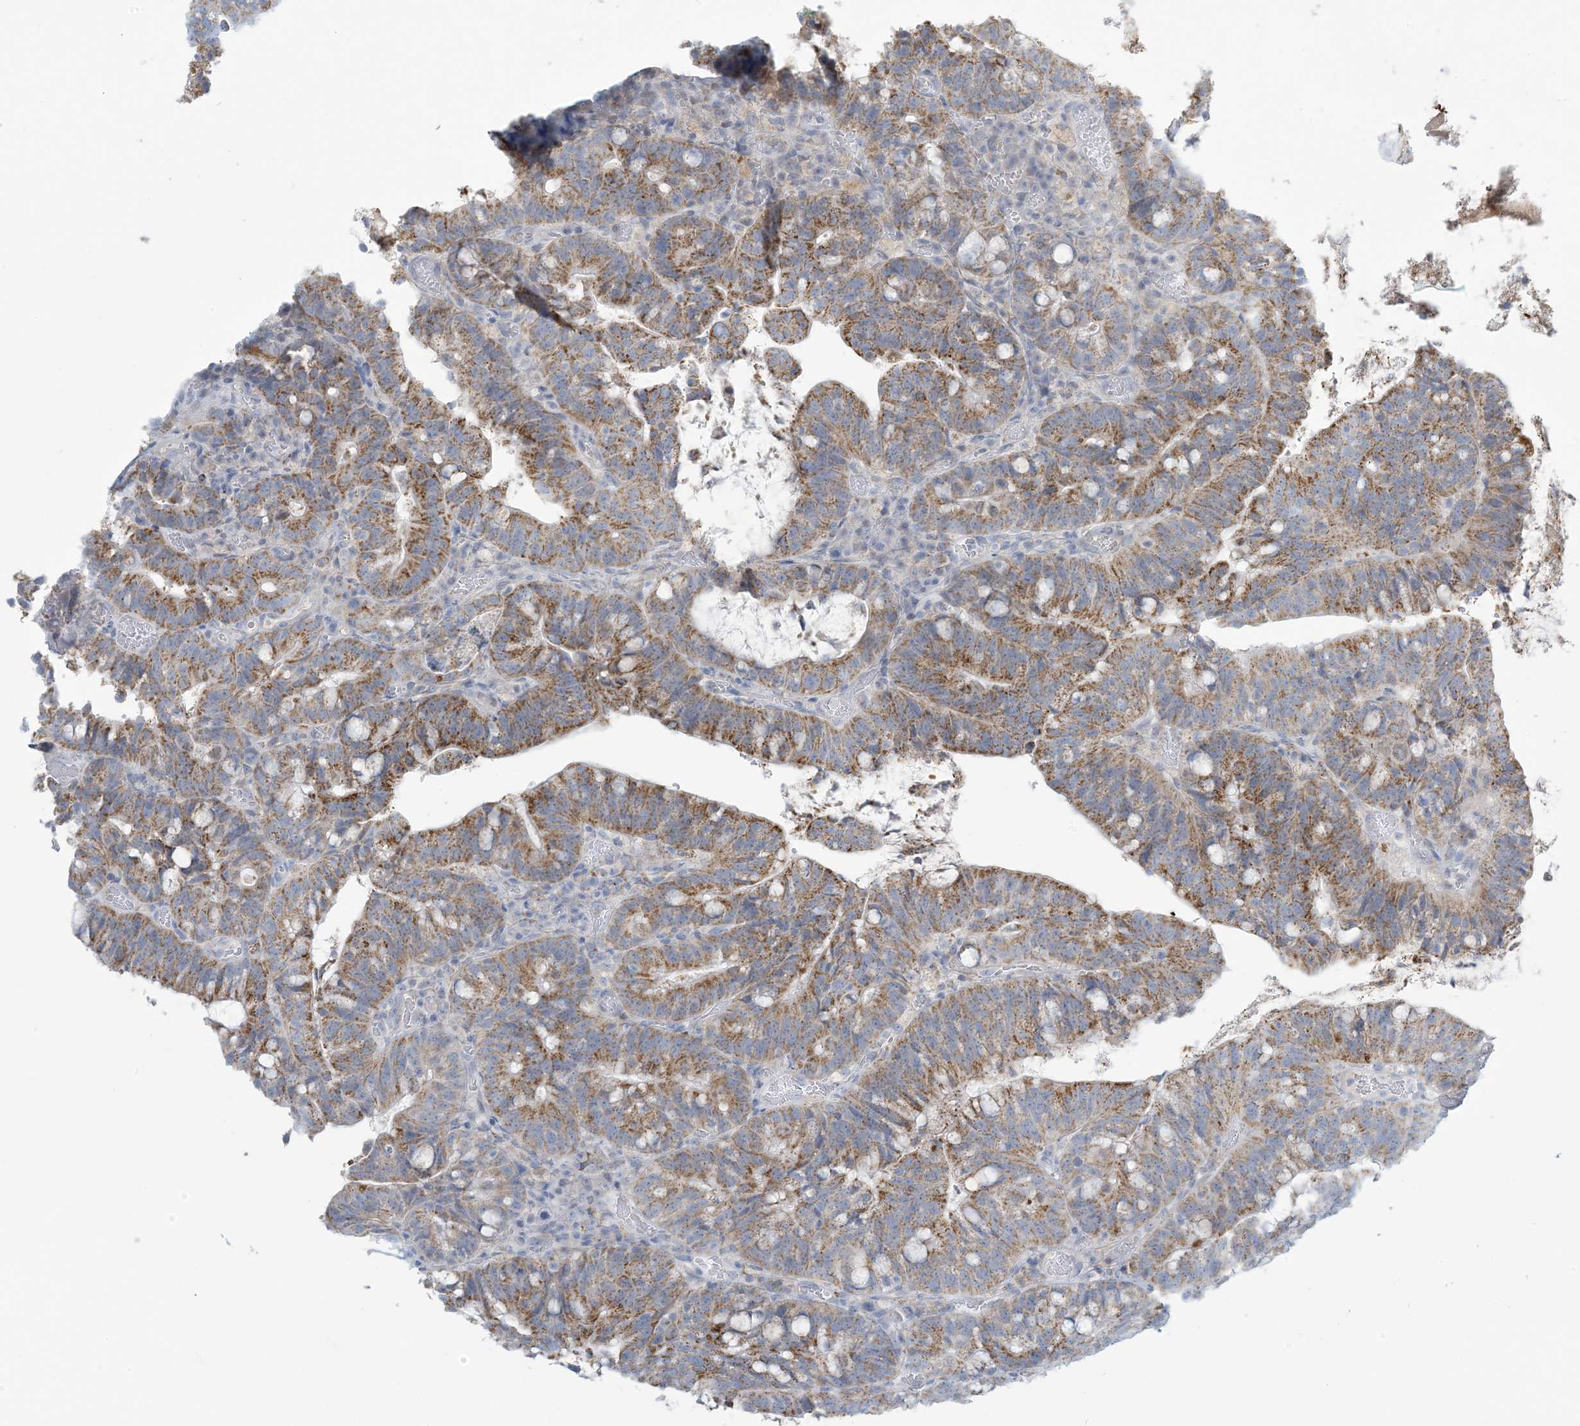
{"staining": {"intensity": "moderate", "quantity": ">75%", "location": "cytoplasmic/membranous"}, "tissue": "colorectal cancer", "cell_type": "Tumor cells", "image_type": "cancer", "snomed": [{"axis": "morphology", "description": "Adenocarcinoma, NOS"}, {"axis": "topography", "description": "Colon"}], "caption": "Immunohistochemistry (IHC) (DAB (3,3'-diaminobenzidine)) staining of colorectal cancer (adenocarcinoma) displays moderate cytoplasmic/membranous protein positivity in approximately >75% of tumor cells. (IHC, brightfield microscopy, high magnification).", "gene": "ZDHHC4", "patient": {"sex": "female", "age": 66}}